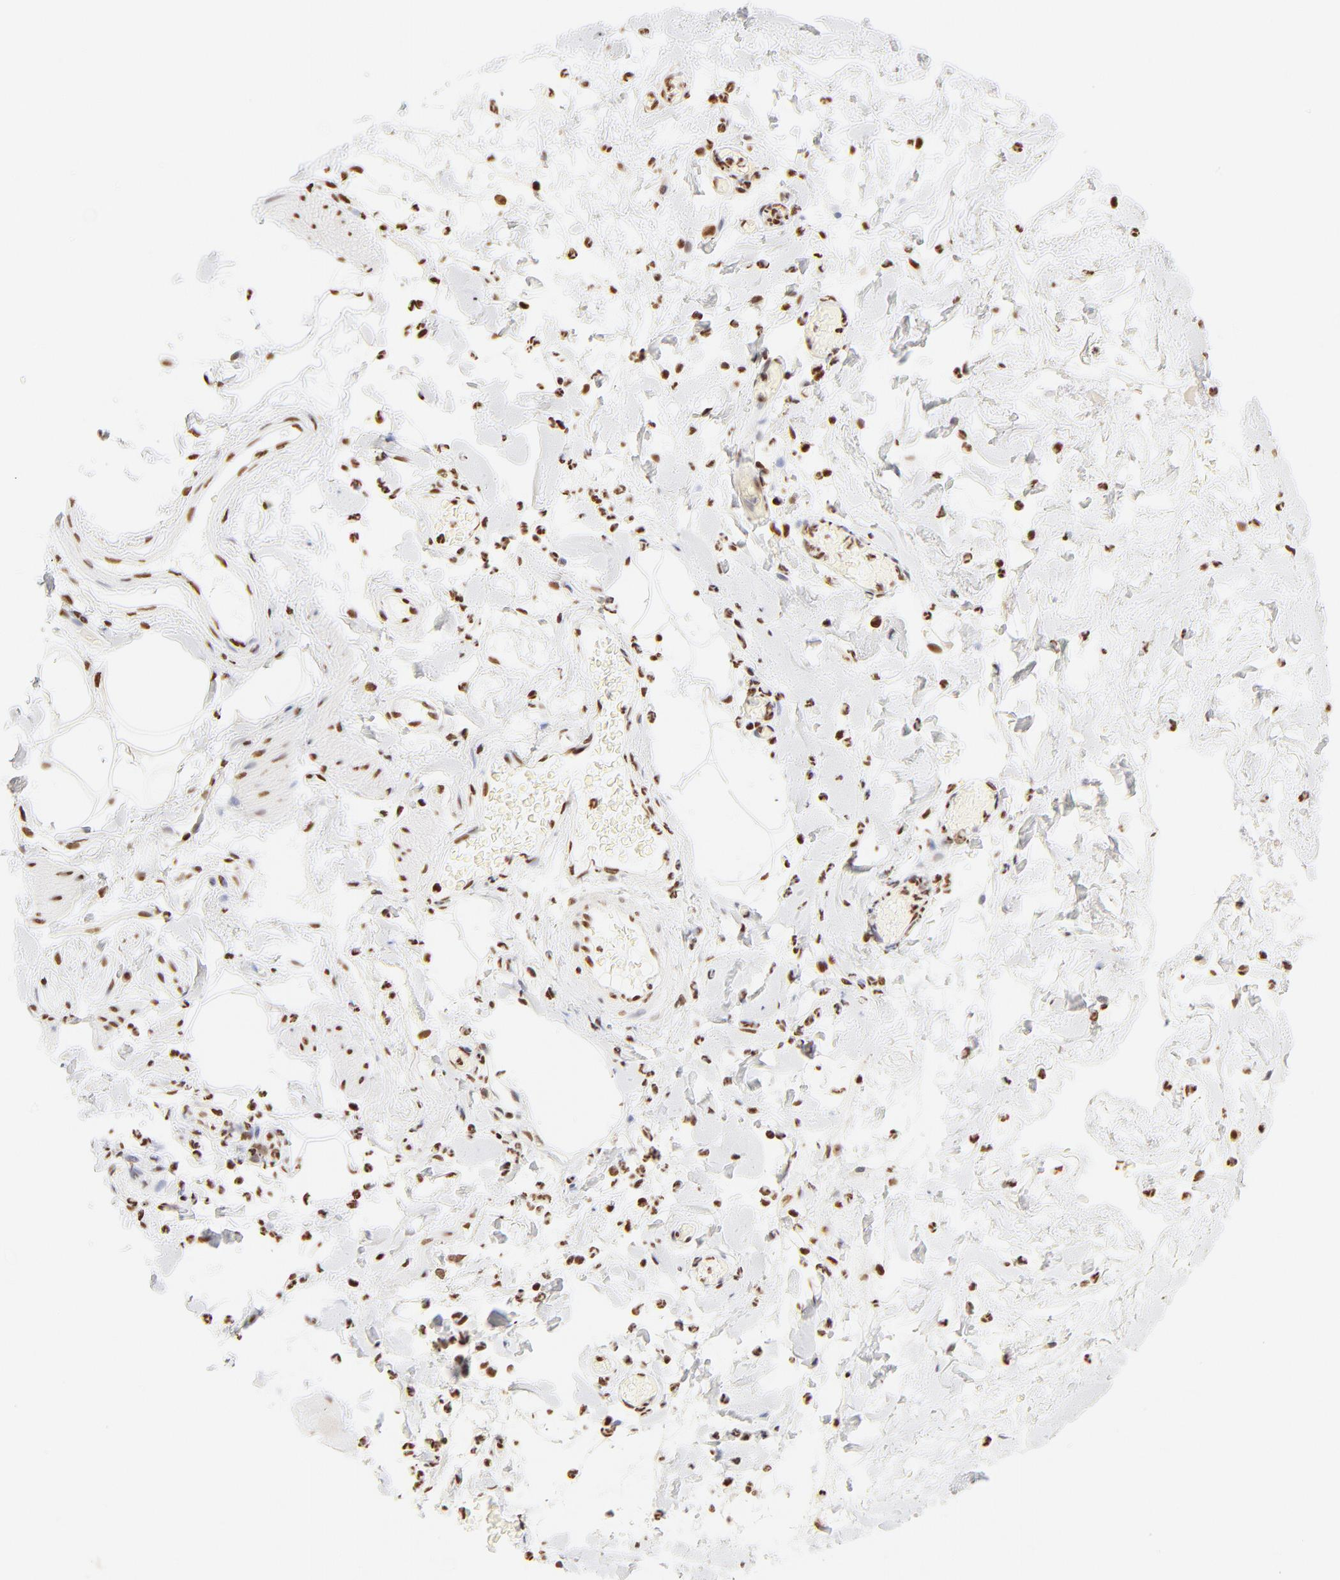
{"staining": {"intensity": "moderate", "quantity": "25%-75%", "location": "nuclear"}, "tissue": "smooth muscle", "cell_type": "Smooth muscle cells", "image_type": "normal", "snomed": [{"axis": "morphology", "description": "Normal tissue, NOS"}, {"axis": "topography", "description": "Smooth muscle"}, {"axis": "topography", "description": "Colon"}], "caption": "A histopathology image of human smooth muscle stained for a protein displays moderate nuclear brown staining in smooth muscle cells. (brown staining indicates protein expression, while blue staining denotes nuclei).", "gene": "ZNF540", "patient": {"sex": "male", "age": 67}}